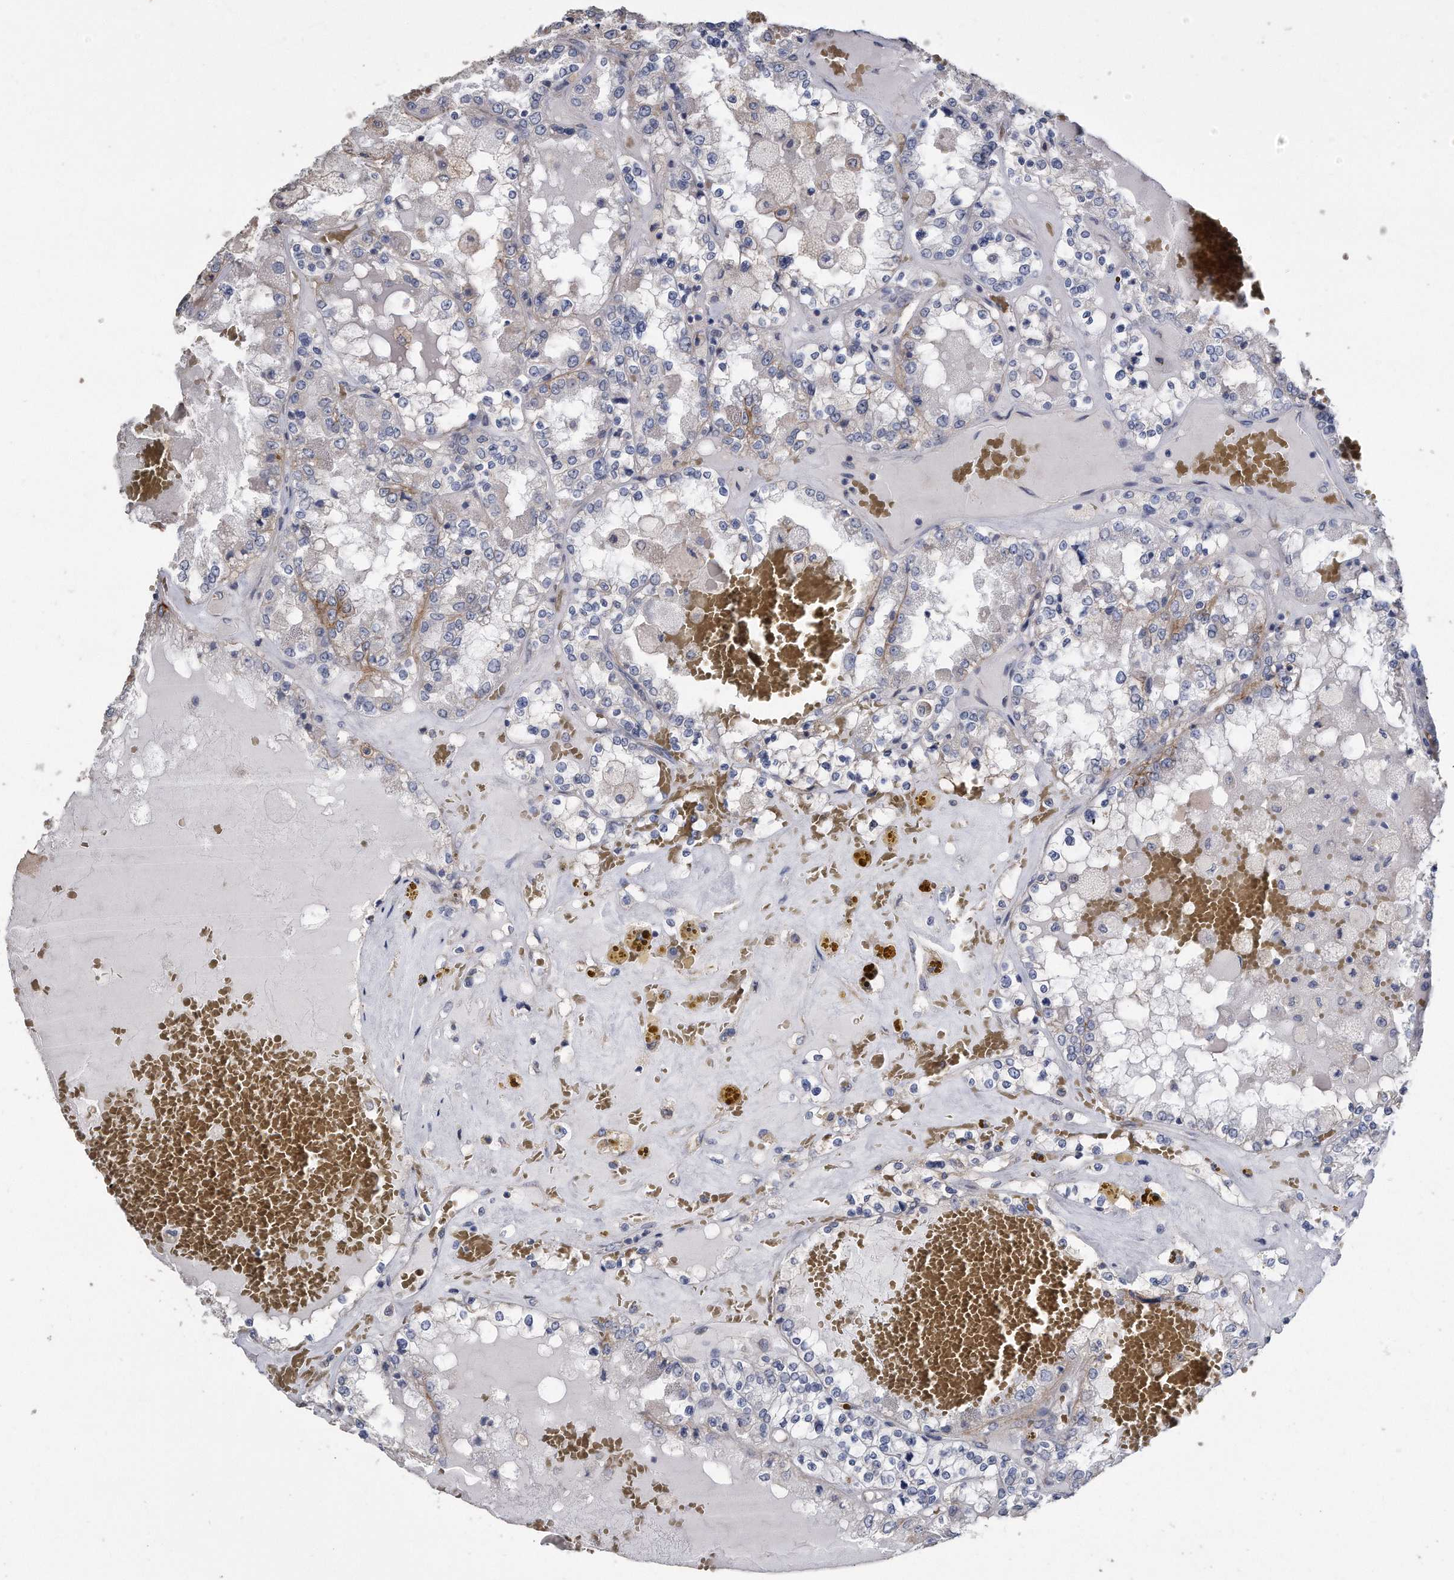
{"staining": {"intensity": "negative", "quantity": "none", "location": "none"}, "tissue": "renal cancer", "cell_type": "Tumor cells", "image_type": "cancer", "snomed": [{"axis": "morphology", "description": "Adenocarcinoma, NOS"}, {"axis": "topography", "description": "Kidney"}], "caption": "This is an IHC histopathology image of renal cancer (adenocarcinoma). There is no expression in tumor cells.", "gene": "CDCP1", "patient": {"sex": "female", "age": 56}}